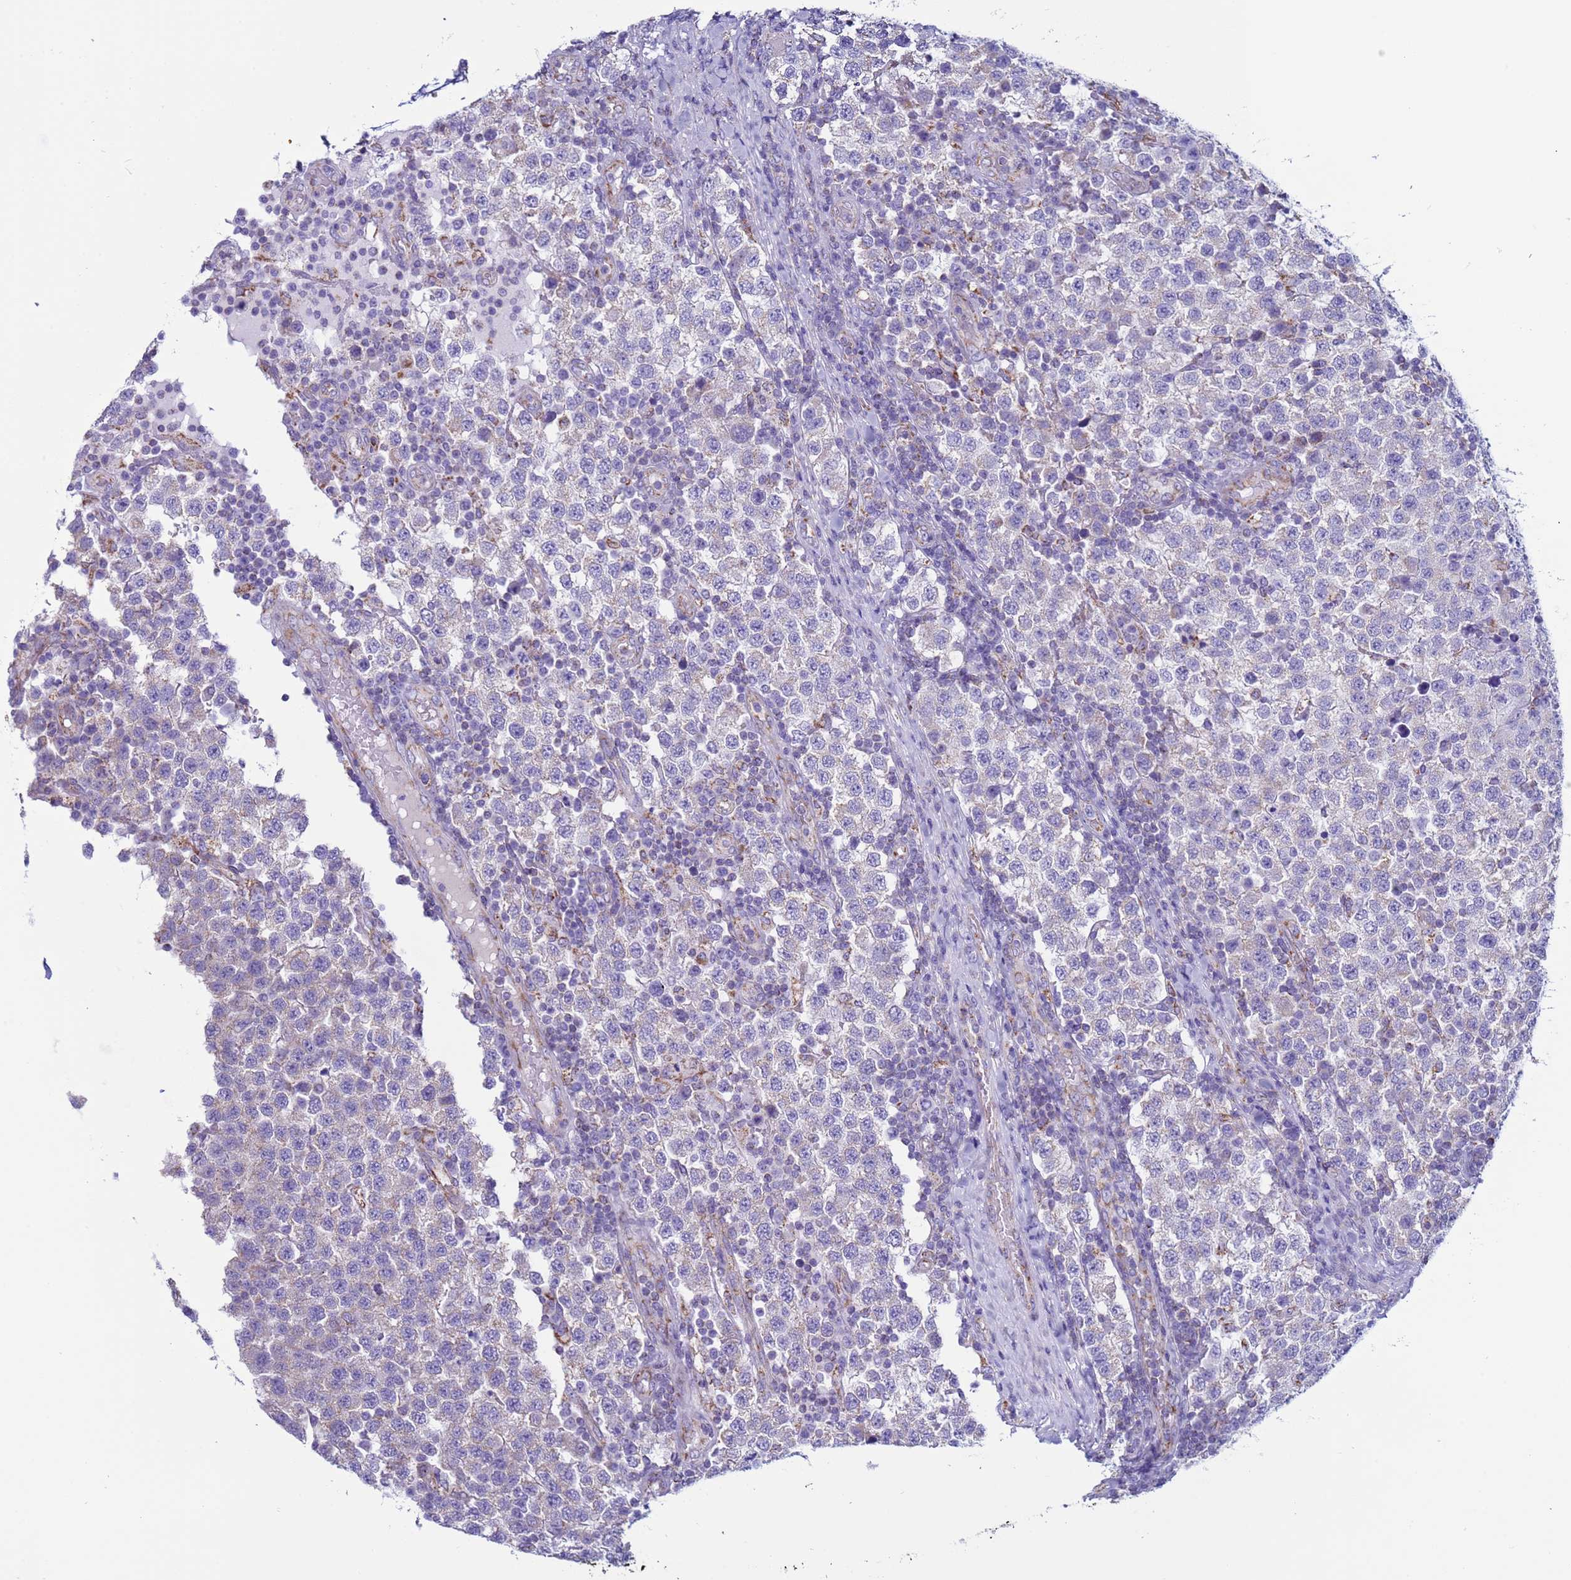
{"staining": {"intensity": "negative", "quantity": "none", "location": "none"}, "tissue": "testis cancer", "cell_type": "Tumor cells", "image_type": "cancer", "snomed": [{"axis": "morphology", "description": "Seminoma, NOS"}, {"axis": "topography", "description": "Testis"}], "caption": "Histopathology image shows no protein expression in tumor cells of testis cancer tissue.", "gene": "NCALD", "patient": {"sex": "male", "age": 34}}